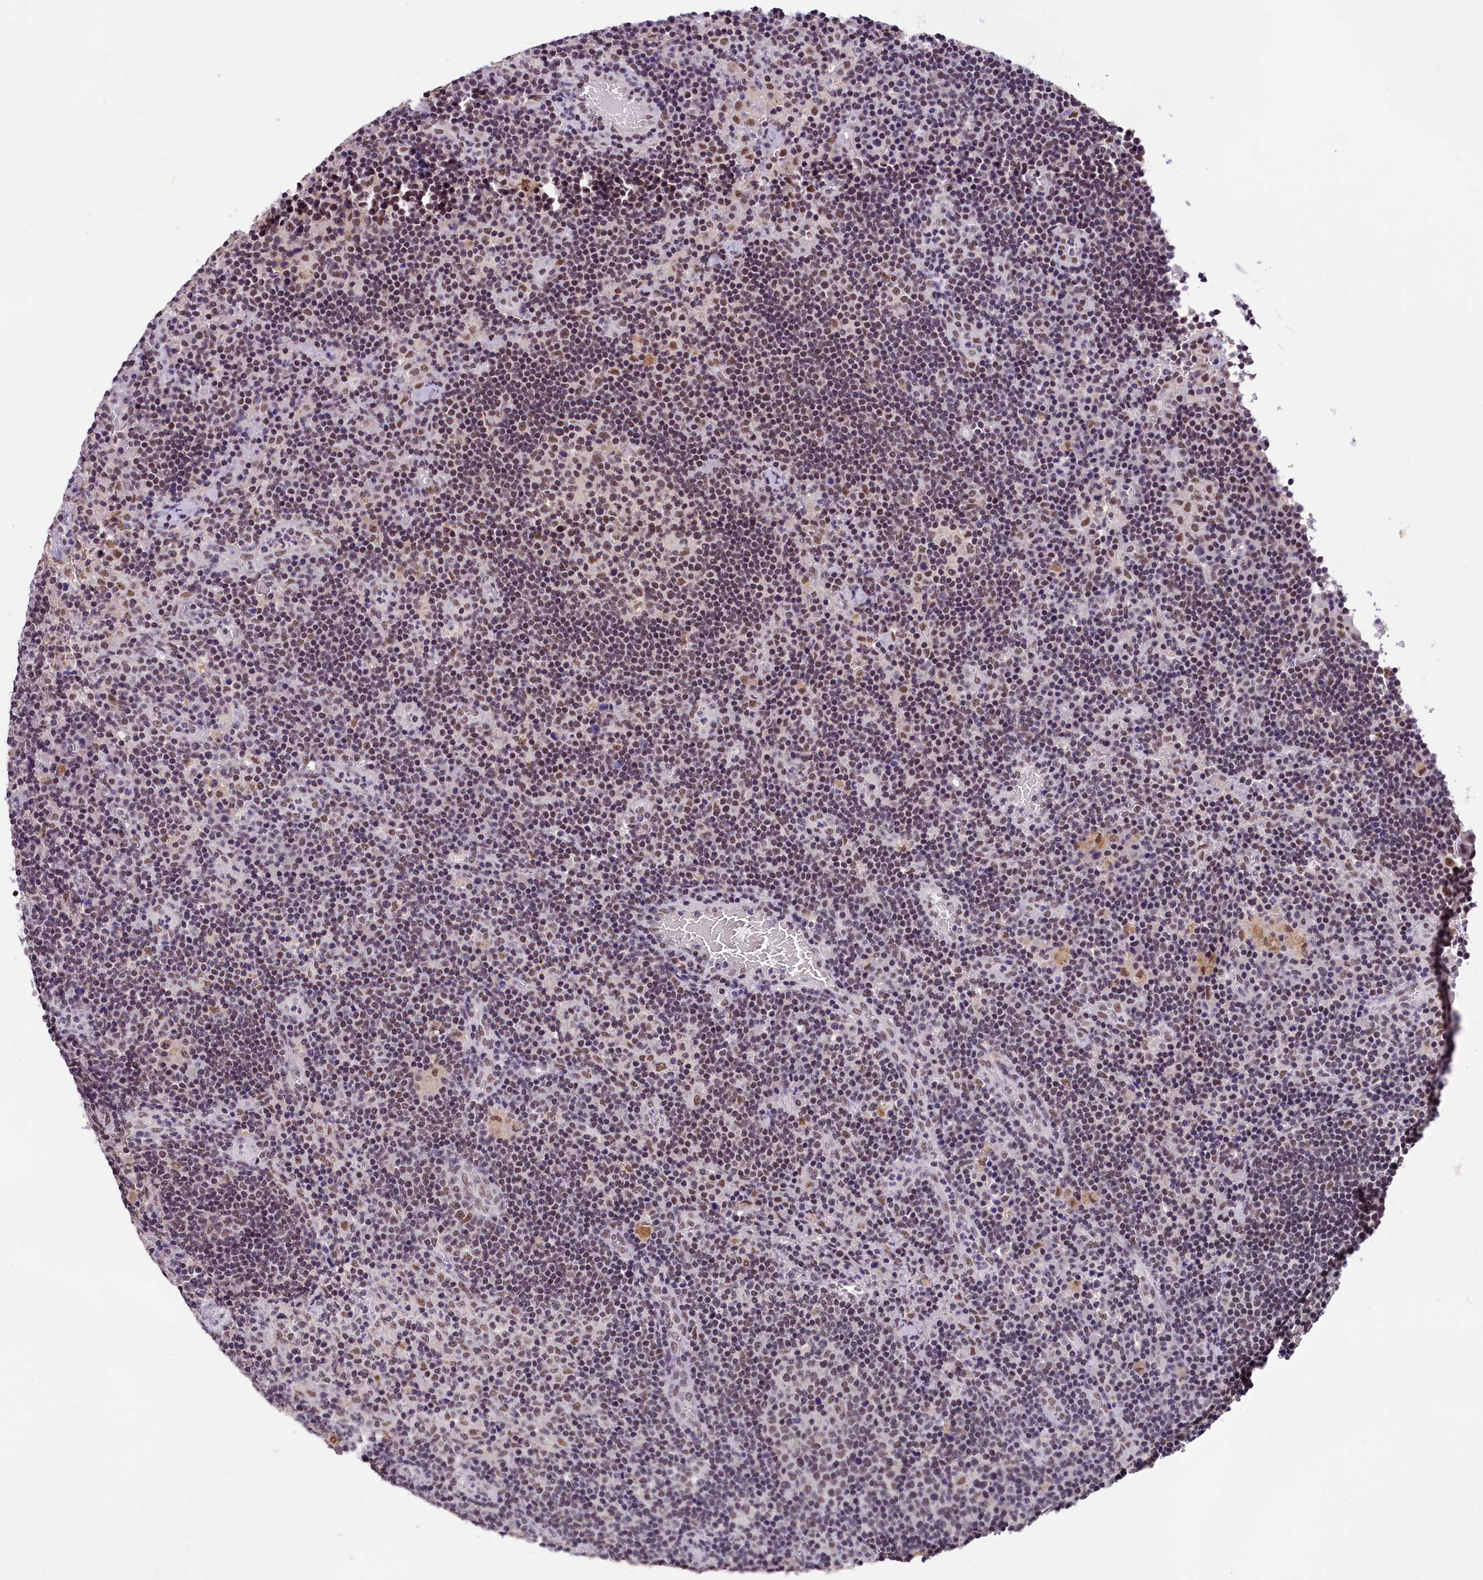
{"staining": {"intensity": "moderate", "quantity": ">75%", "location": "nuclear"}, "tissue": "lymph node", "cell_type": "Germinal center cells", "image_type": "normal", "snomed": [{"axis": "morphology", "description": "Normal tissue, NOS"}, {"axis": "topography", "description": "Lymph node"}], "caption": "Moderate nuclear expression for a protein is seen in about >75% of germinal center cells of normal lymph node using IHC.", "gene": "ZC3H4", "patient": {"sex": "male", "age": 58}}